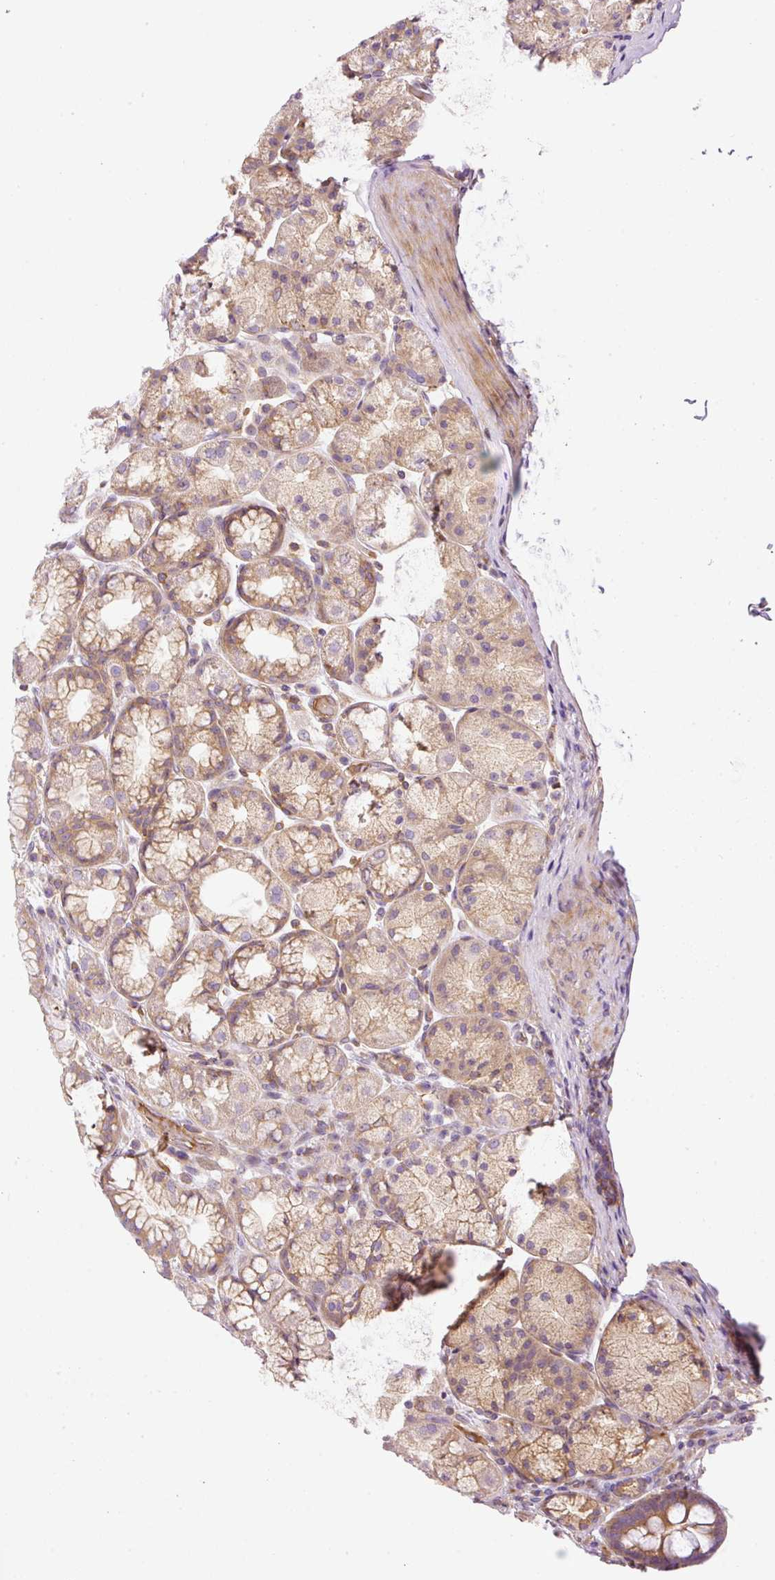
{"staining": {"intensity": "moderate", "quantity": "25%-75%", "location": "cytoplasmic/membranous"}, "tissue": "stomach", "cell_type": "Glandular cells", "image_type": "normal", "snomed": [{"axis": "morphology", "description": "Normal tissue, NOS"}, {"axis": "topography", "description": "Stomach, upper"}, {"axis": "topography", "description": "Stomach"}], "caption": "A histopathology image showing moderate cytoplasmic/membranous staining in approximately 25%-75% of glandular cells in benign stomach, as visualized by brown immunohistochemical staining.", "gene": "TBC1D2B", "patient": {"sex": "male", "age": 68}}